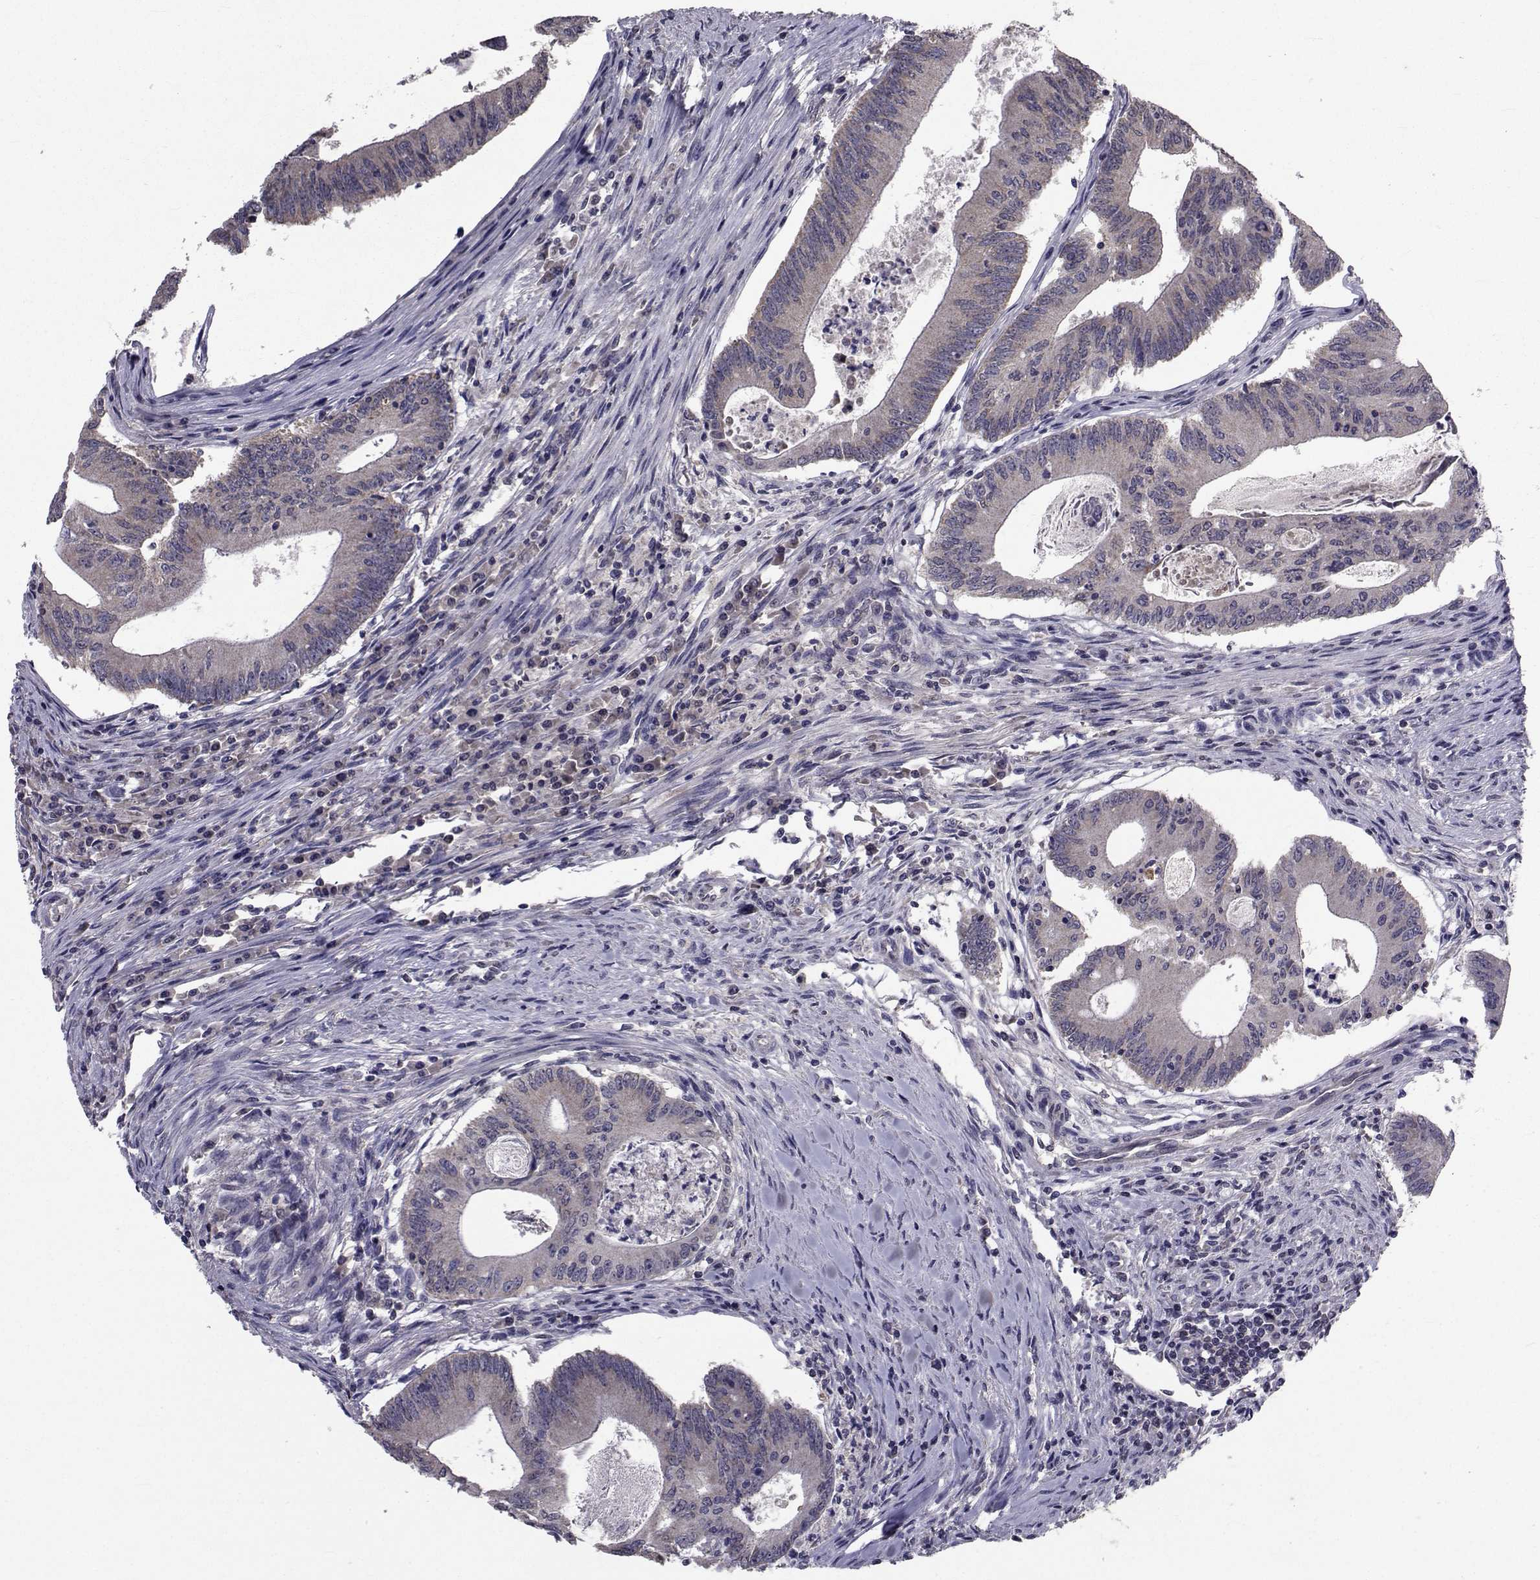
{"staining": {"intensity": "moderate", "quantity": "25%-75%", "location": "cytoplasmic/membranous"}, "tissue": "colorectal cancer", "cell_type": "Tumor cells", "image_type": "cancer", "snomed": [{"axis": "morphology", "description": "Adenocarcinoma, NOS"}, {"axis": "topography", "description": "Colon"}], "caption": "An image of colorectal cancer (adenocarcinoma) stained for a protein displays moderate cytoplasmic/membranous brown staining in tumor cells.", "gene": "CYP2S1", "patient": {"sex": "female", "age": 70}}